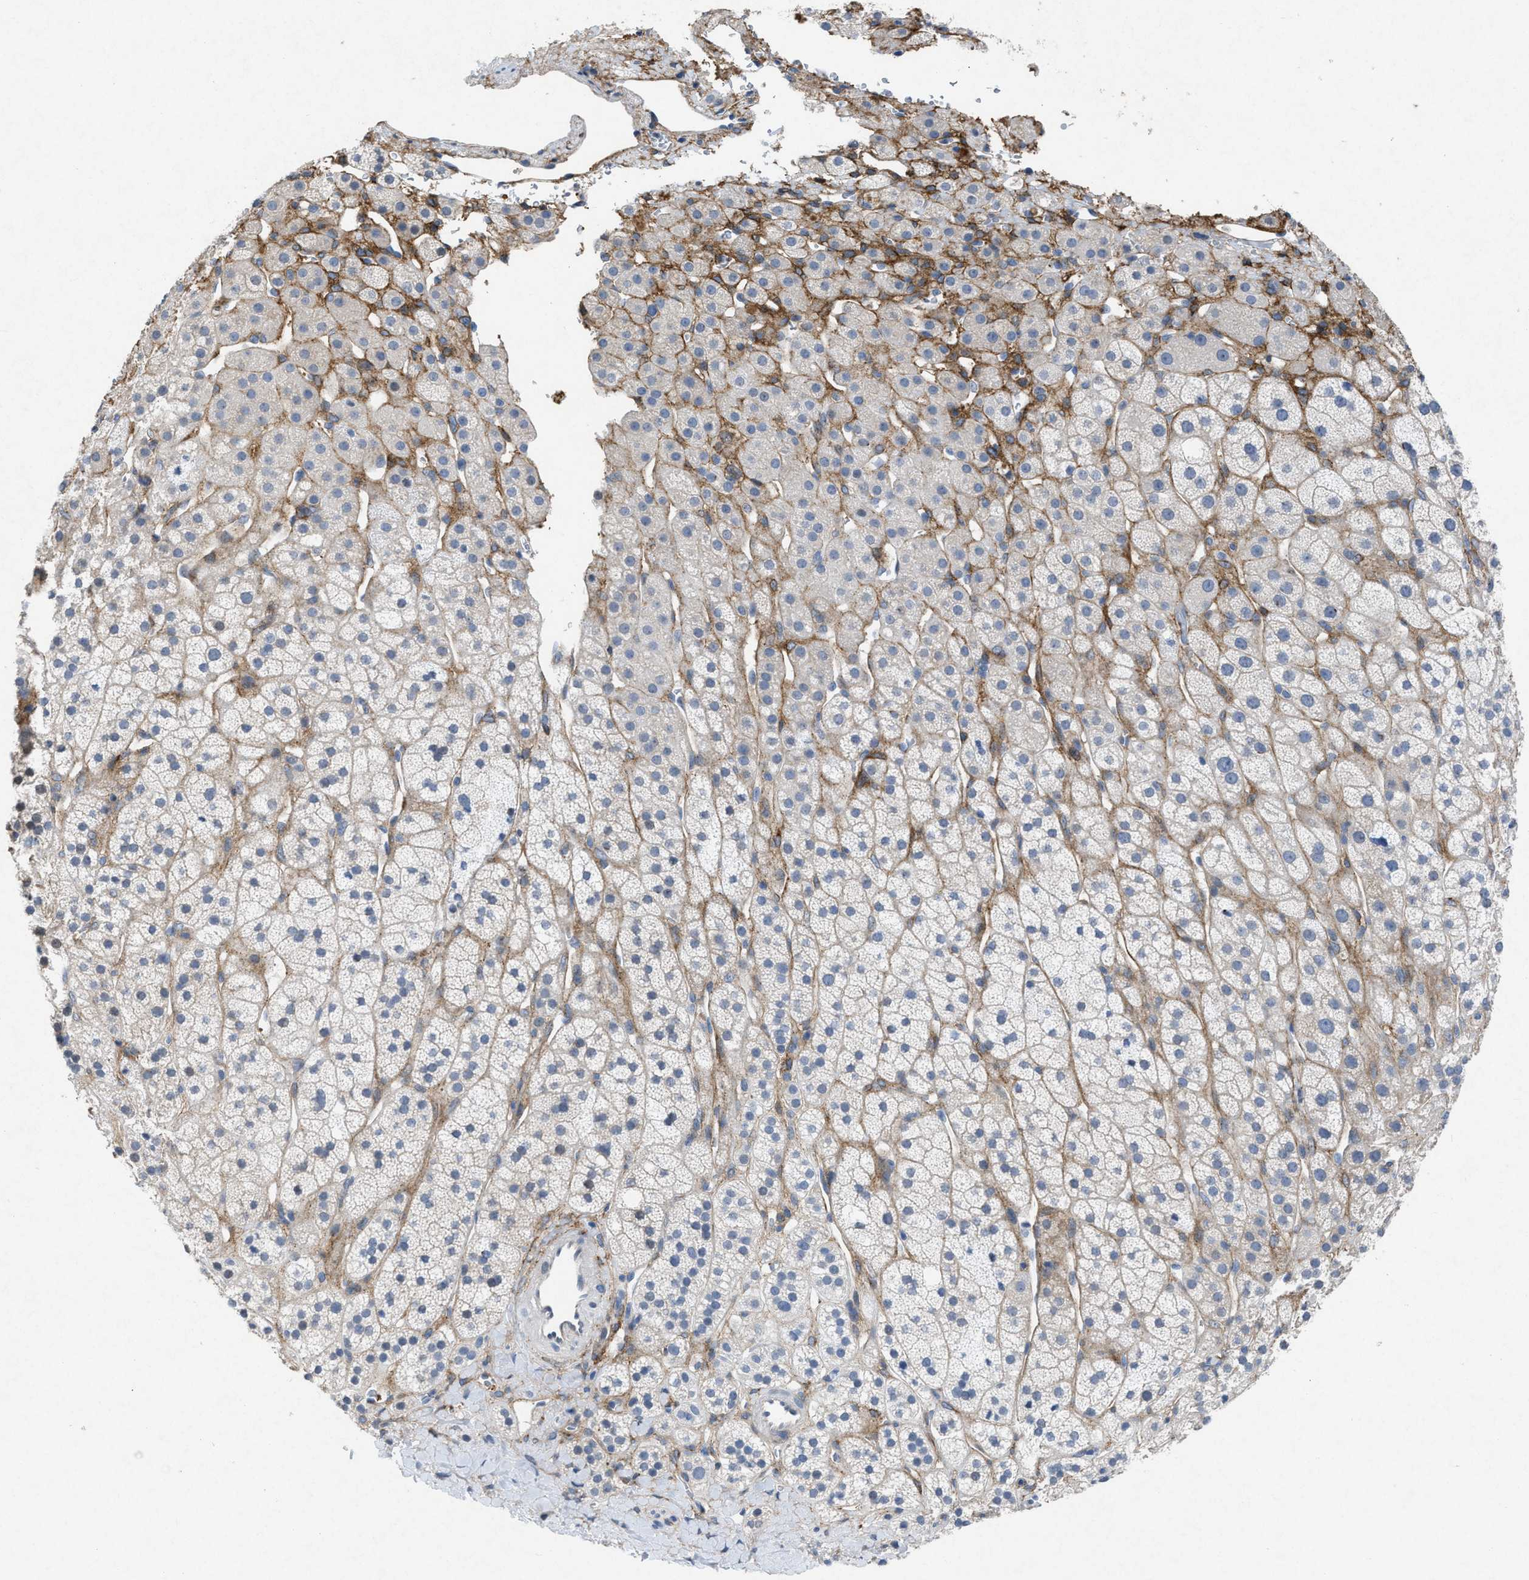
{"staining": {"intensity": "negative", "quantity": "none", "location": "none"}, "tissue": "adrenal gland", "cell_type": "Glandular cells", "image_type": "normal", "snomed": [{"axis": "morphology", "description": "Normal tissue, NOS"}, {"axis": "topography", "description": "Adrenal gland"}], "caption": "A high-resolution image shows IHC staining of normal adrenal gland, which shows no significant positivity in glandular cells.", "gene": "PDGFRA", "patient": {"sex": "male", "age": 56}}